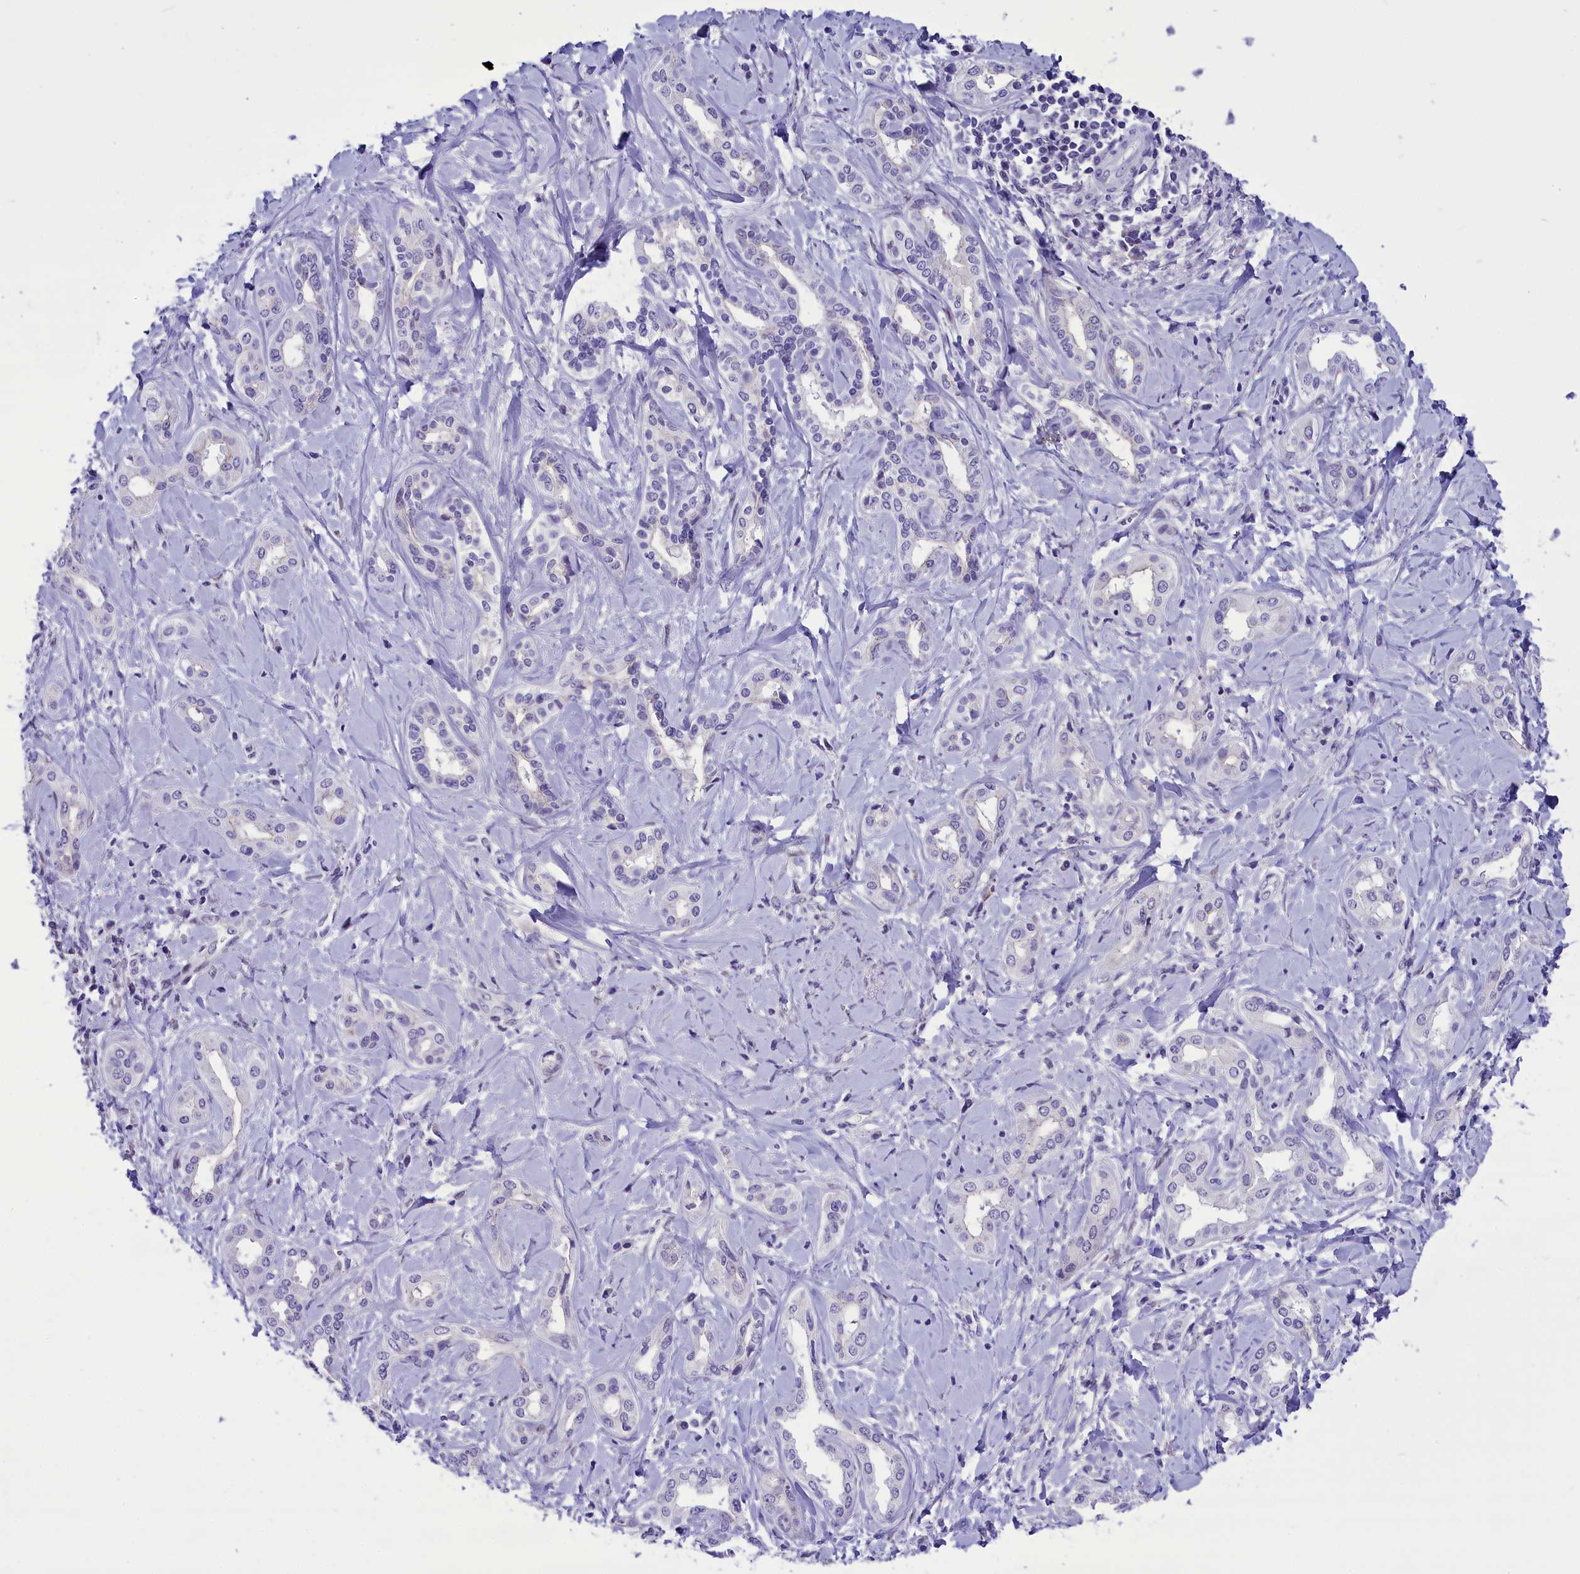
{"staining": {"intensity": "negative", "quantity": "none", "location": "none"}, "tissue": "liver cancer", "cell_type": "Tumor cells", "image_type": "cancer", "snomed": [{"axis": "morphology", "description": "Cholangiocarcinoma"}, {"axis": "topography", "description": "Liver"}], "caption": "Immunohistochemical staining of liver cancer exhibits no significant expression in tumor cells. Nuclei are stained in blue.", "gene": "PRR15", "patient": {"sex": "female", "age": 77}}